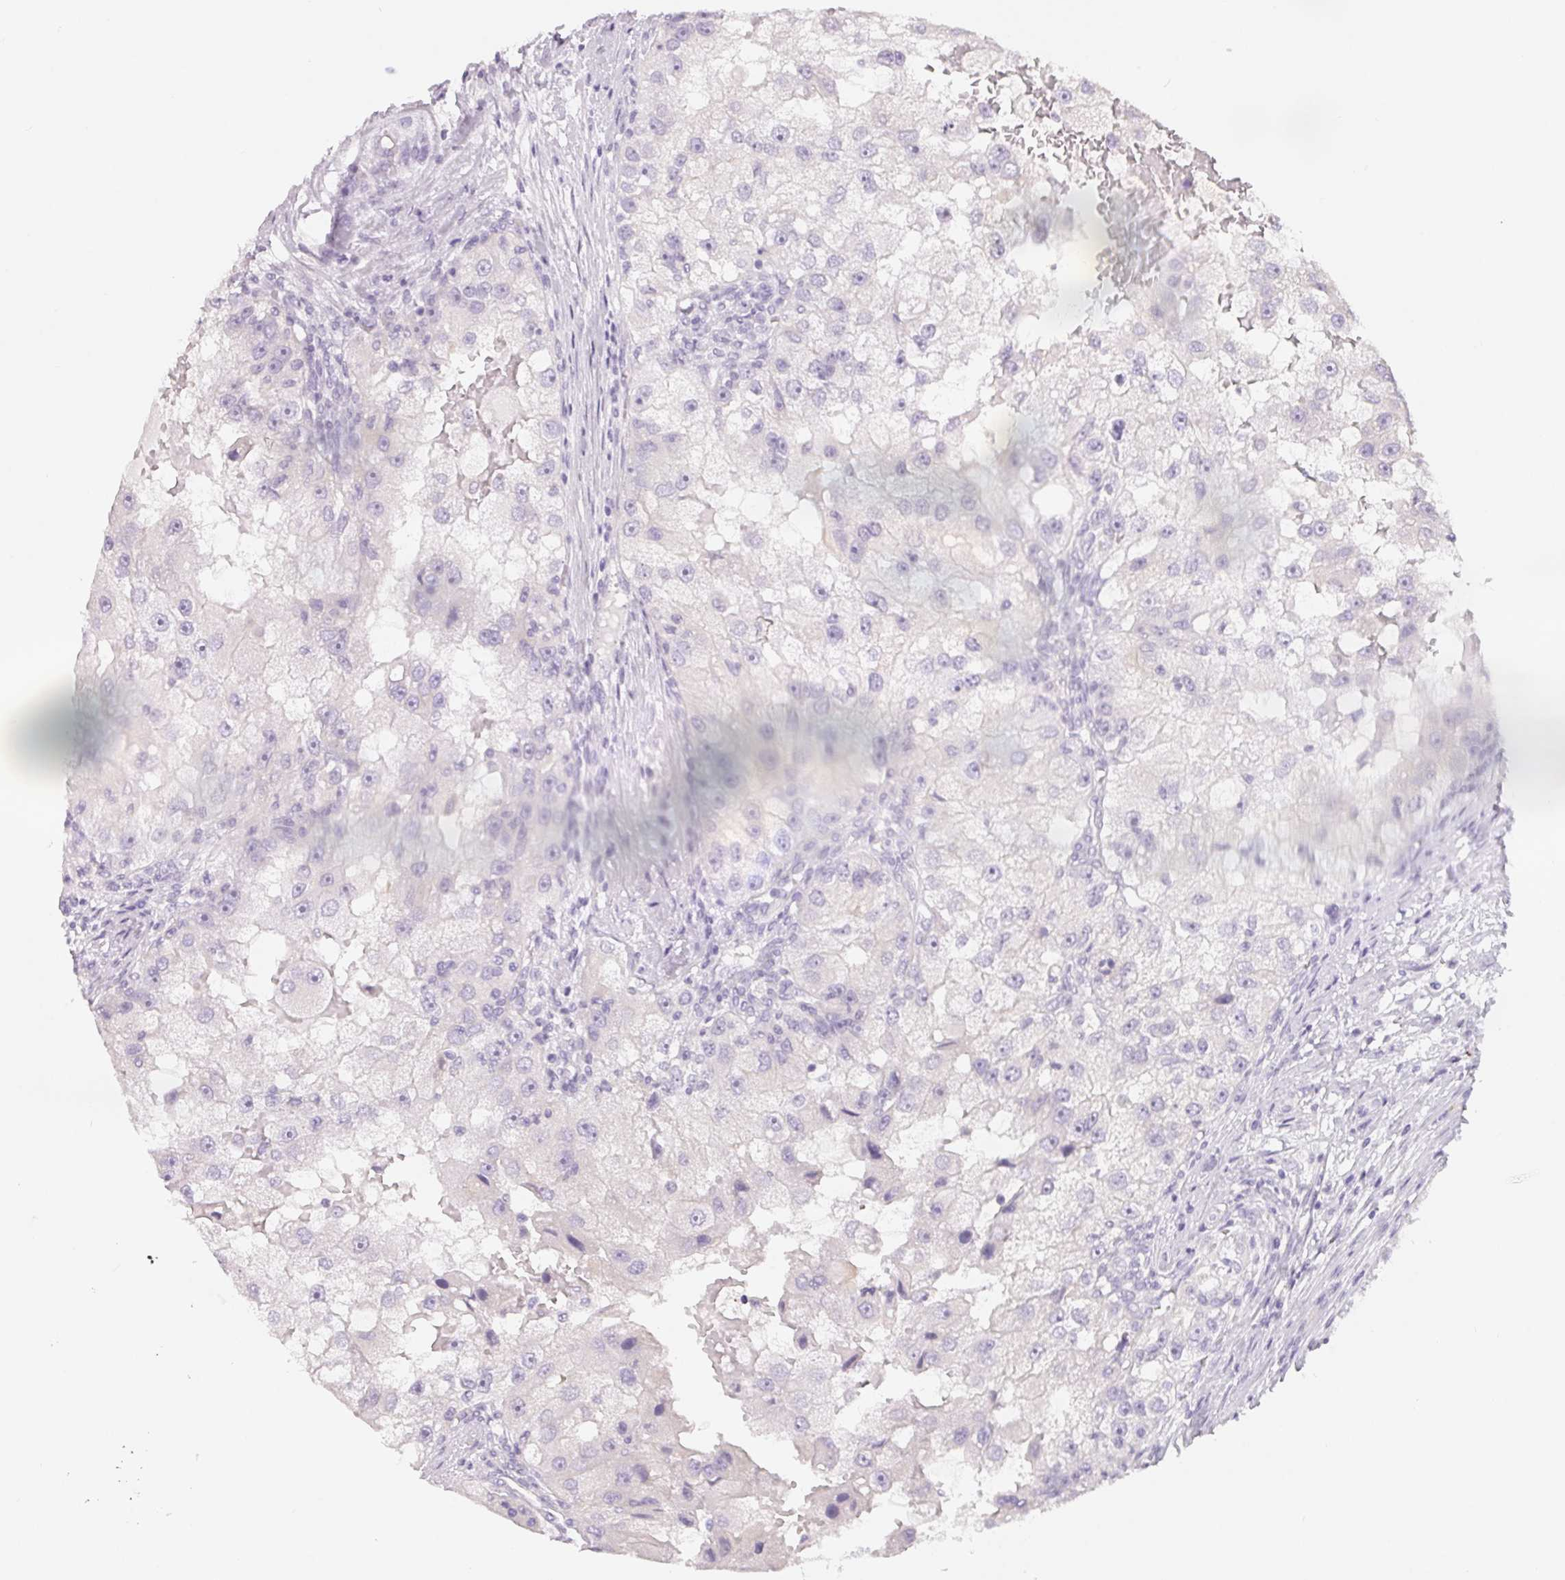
{"staining": {"intensity": "negative", "quantity": "none", "location": "none"}, "tissue": "renal cancer", "cell_type": "Tumor cells", "image_type": "cancer", "snomed": [{"axis": "morphology", "description": "Adenocarcinoma, NOS"}, {"axis": "topography", "description": "Kidney"}], "caption": "Immunohistochemistry (IHC) photomicrograph of neoplastic tissue: renal cancer stained with DAB (3,3'-diaminobenzidine) demonstrates no significant protein positivity in tumor cells.", "gene": "SPACA5B", "patient": {"sex": "male", "age": 63}}